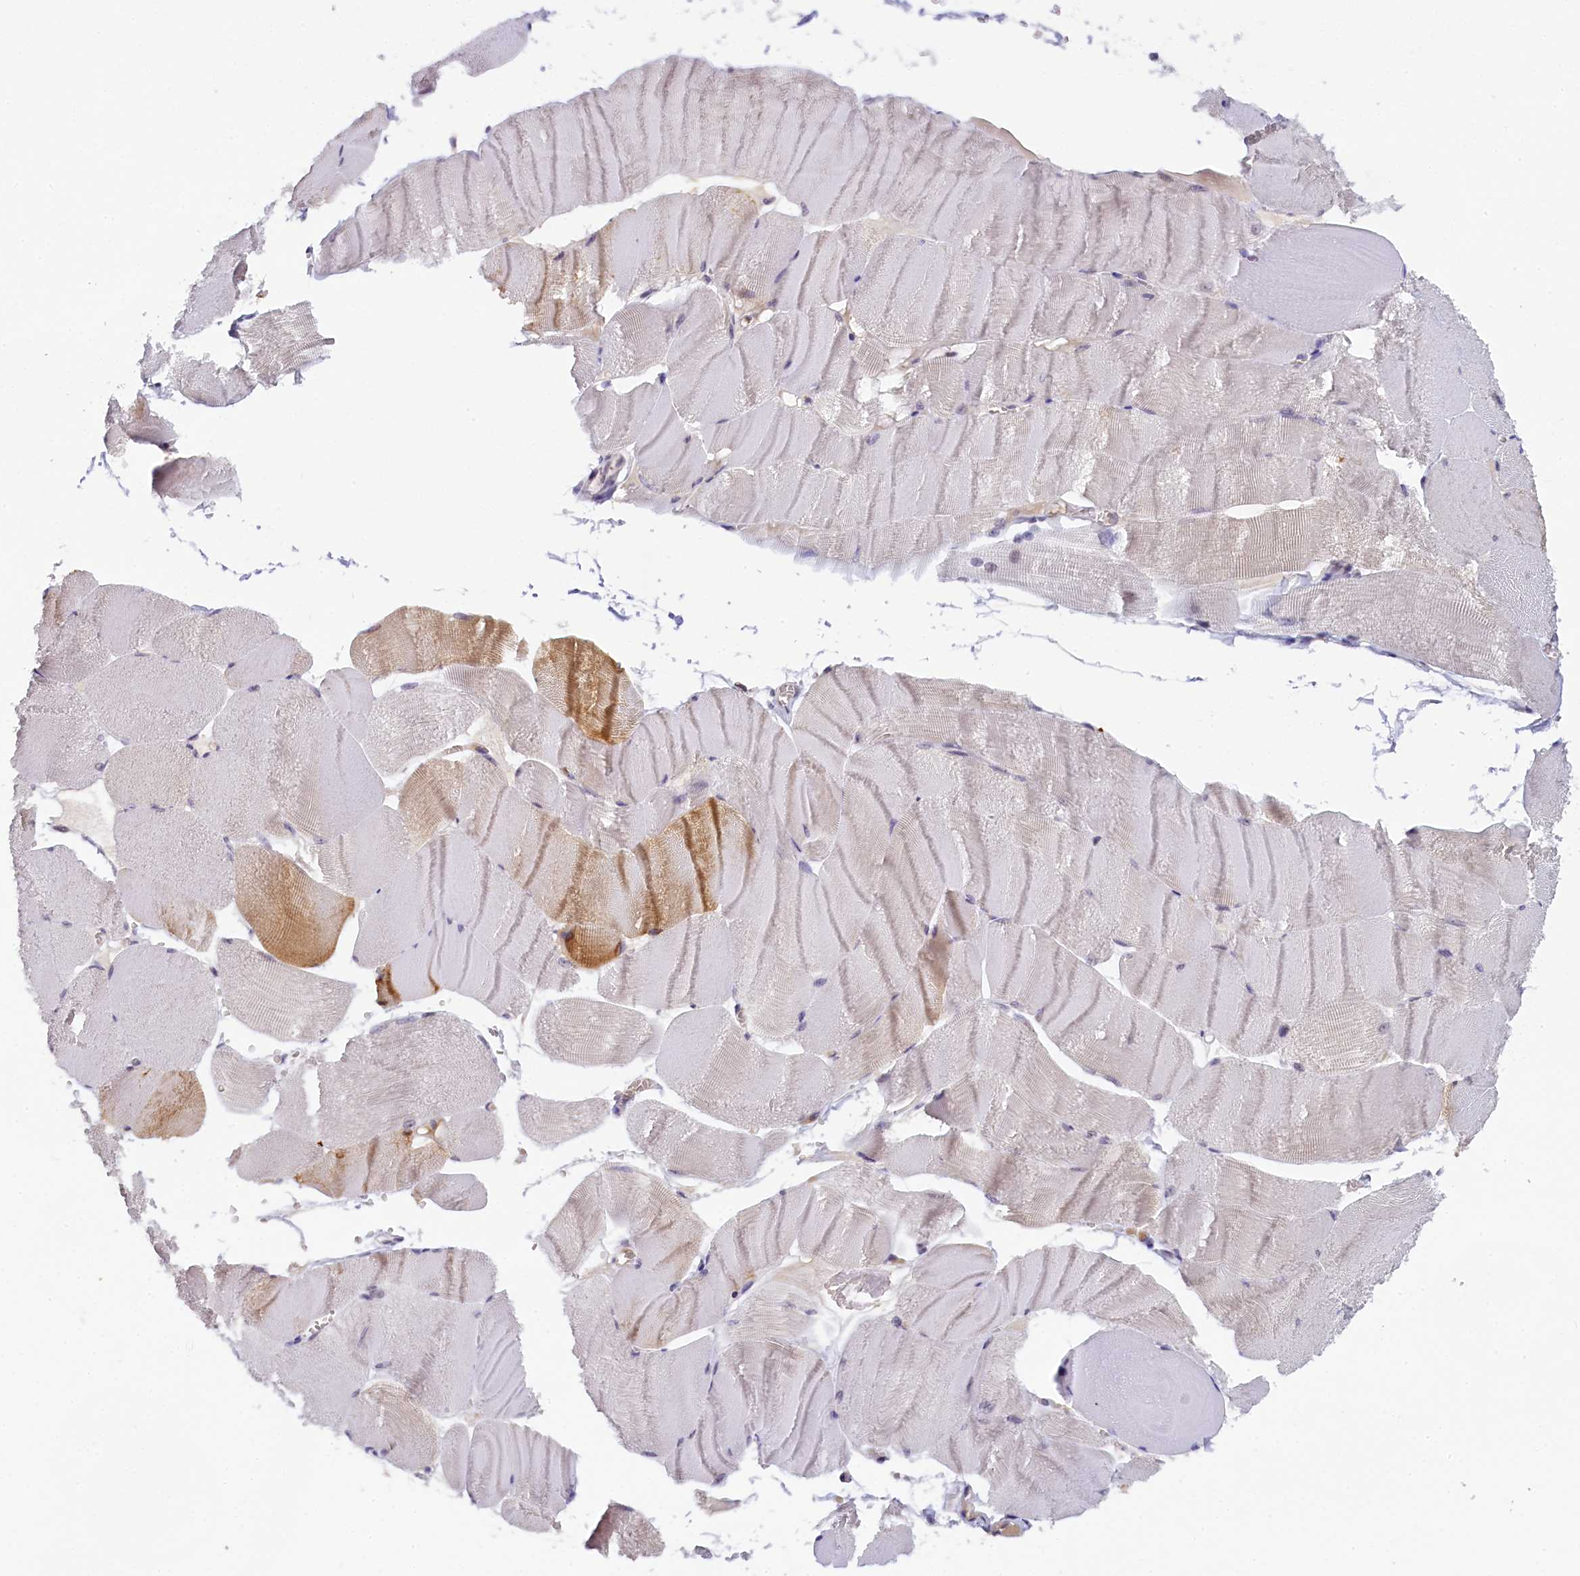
{"staining": {"intensity": "moderate", "quantity": "<25%", "location": "cytoplasmic/membranous"}, "tissue": "skeletal muscle", "cell_type": "Myocytes", "image_type": "normal", "snomed": [{"axis": "morphology", "description": "Normal tissue, NOS"}, {"axis": "morphology", "description": "Basal cell carcinoma"}, {"axis": "topography", "description": "Skeletal muscle"}], "caption": "Immunohistochemistry (IHC) (DAB (3,3'-diaminobenzidine)) staining of unremarkable skeletal muscle shows moderate cytoplasmic/membranous protein expression in about <25% of myocytes.", "gene": "CRAMP1", "patient": {"sex": "female", "age": 64}}